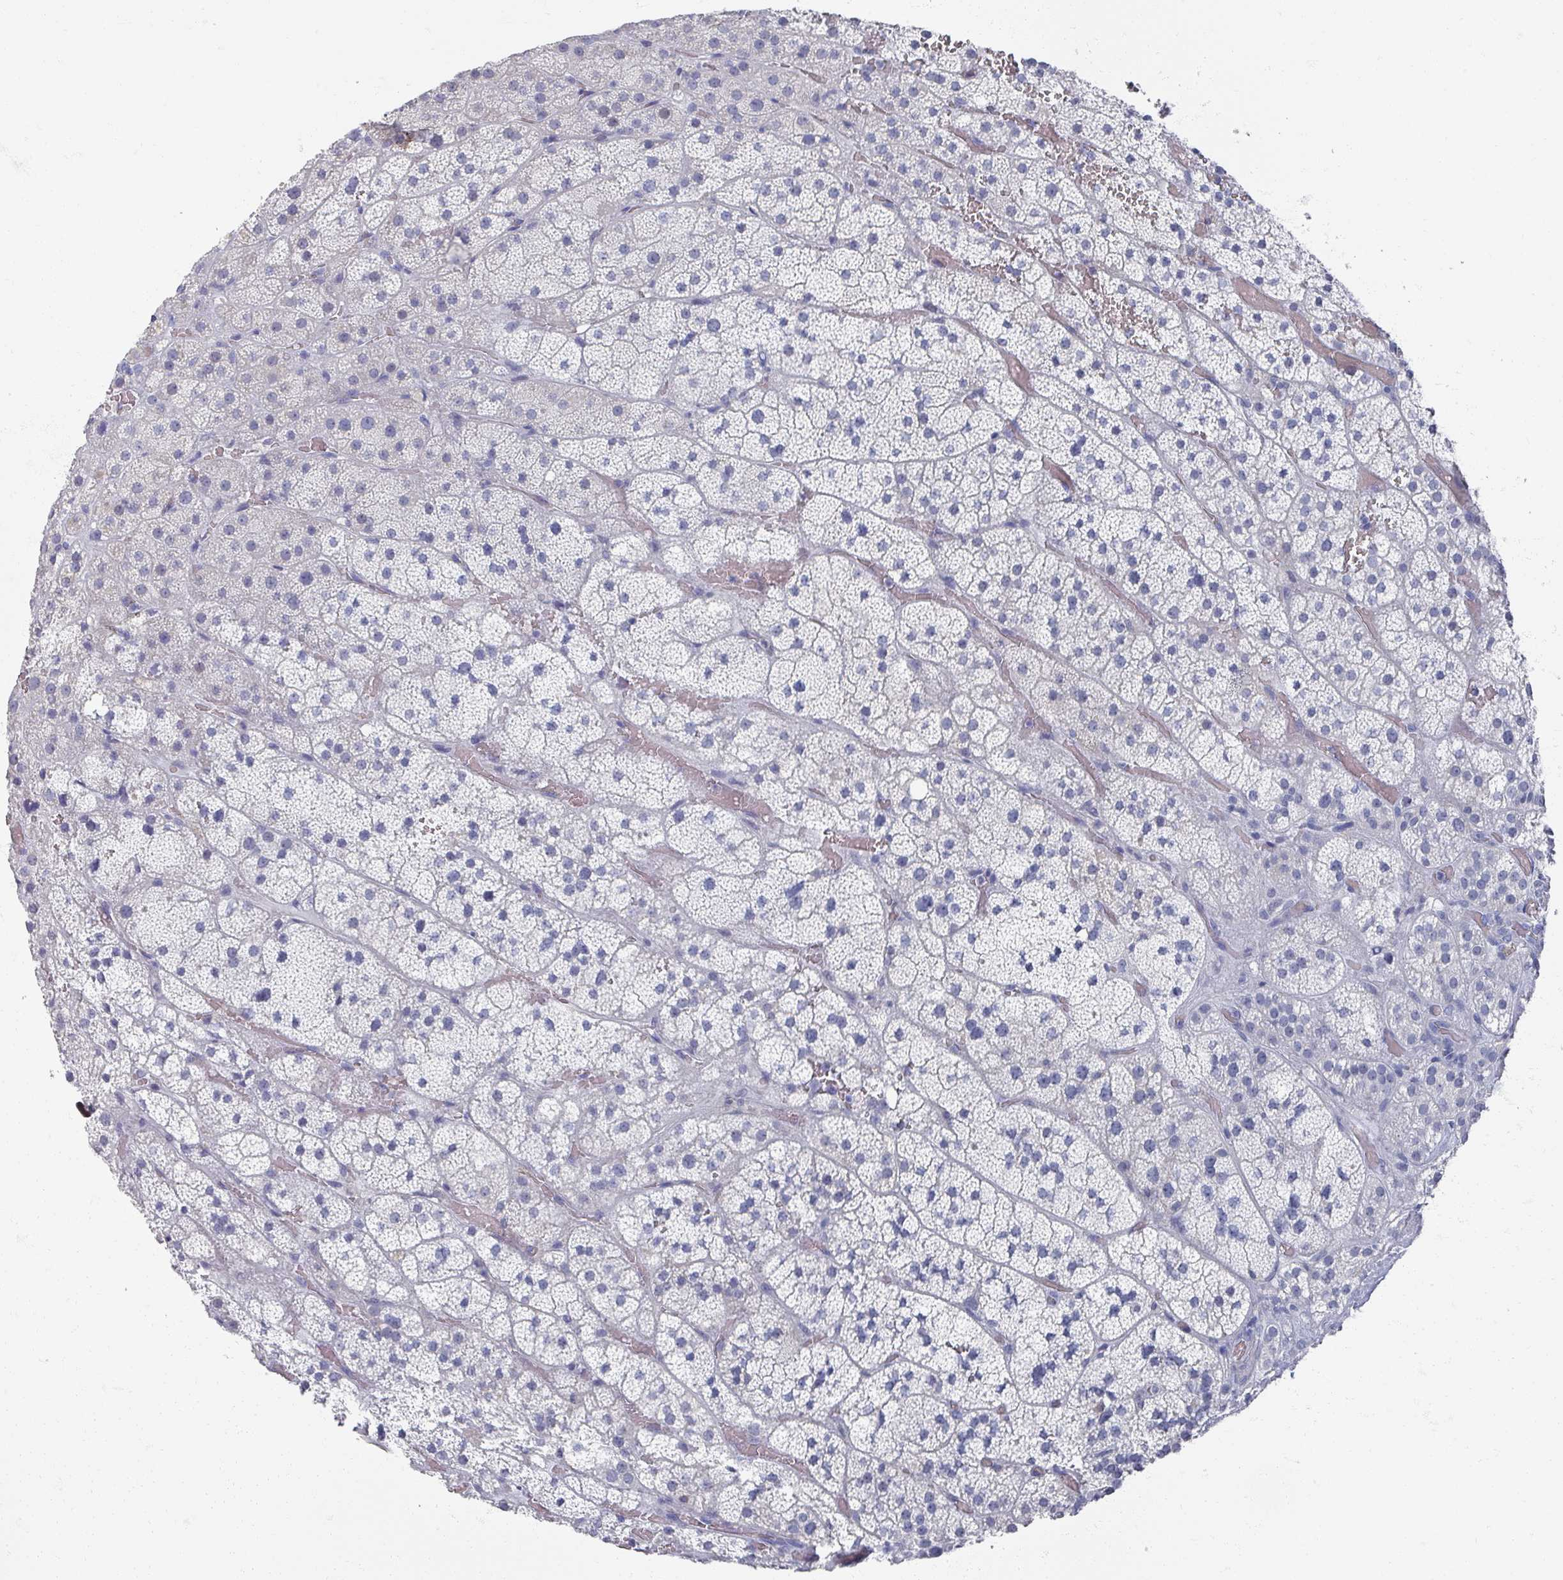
{"staining": {"intensity": "negative", "quantity": "none", "location": "none"}, "tissue": "adrenal gland", "cell_type": "Glandular cells", "image_type": "normal", "snomed": [{"axis": "morphology", "description": "Normal tissue, NOS"}, {"axis": "topography", "description": "Adrenal gland"}], "caption": "This is an immunohistochemistry image of normal human adrenal gland. There is no expression in glandular cells.", "gene": "OMG", "patient": {"sex": "male", "age": 57}}